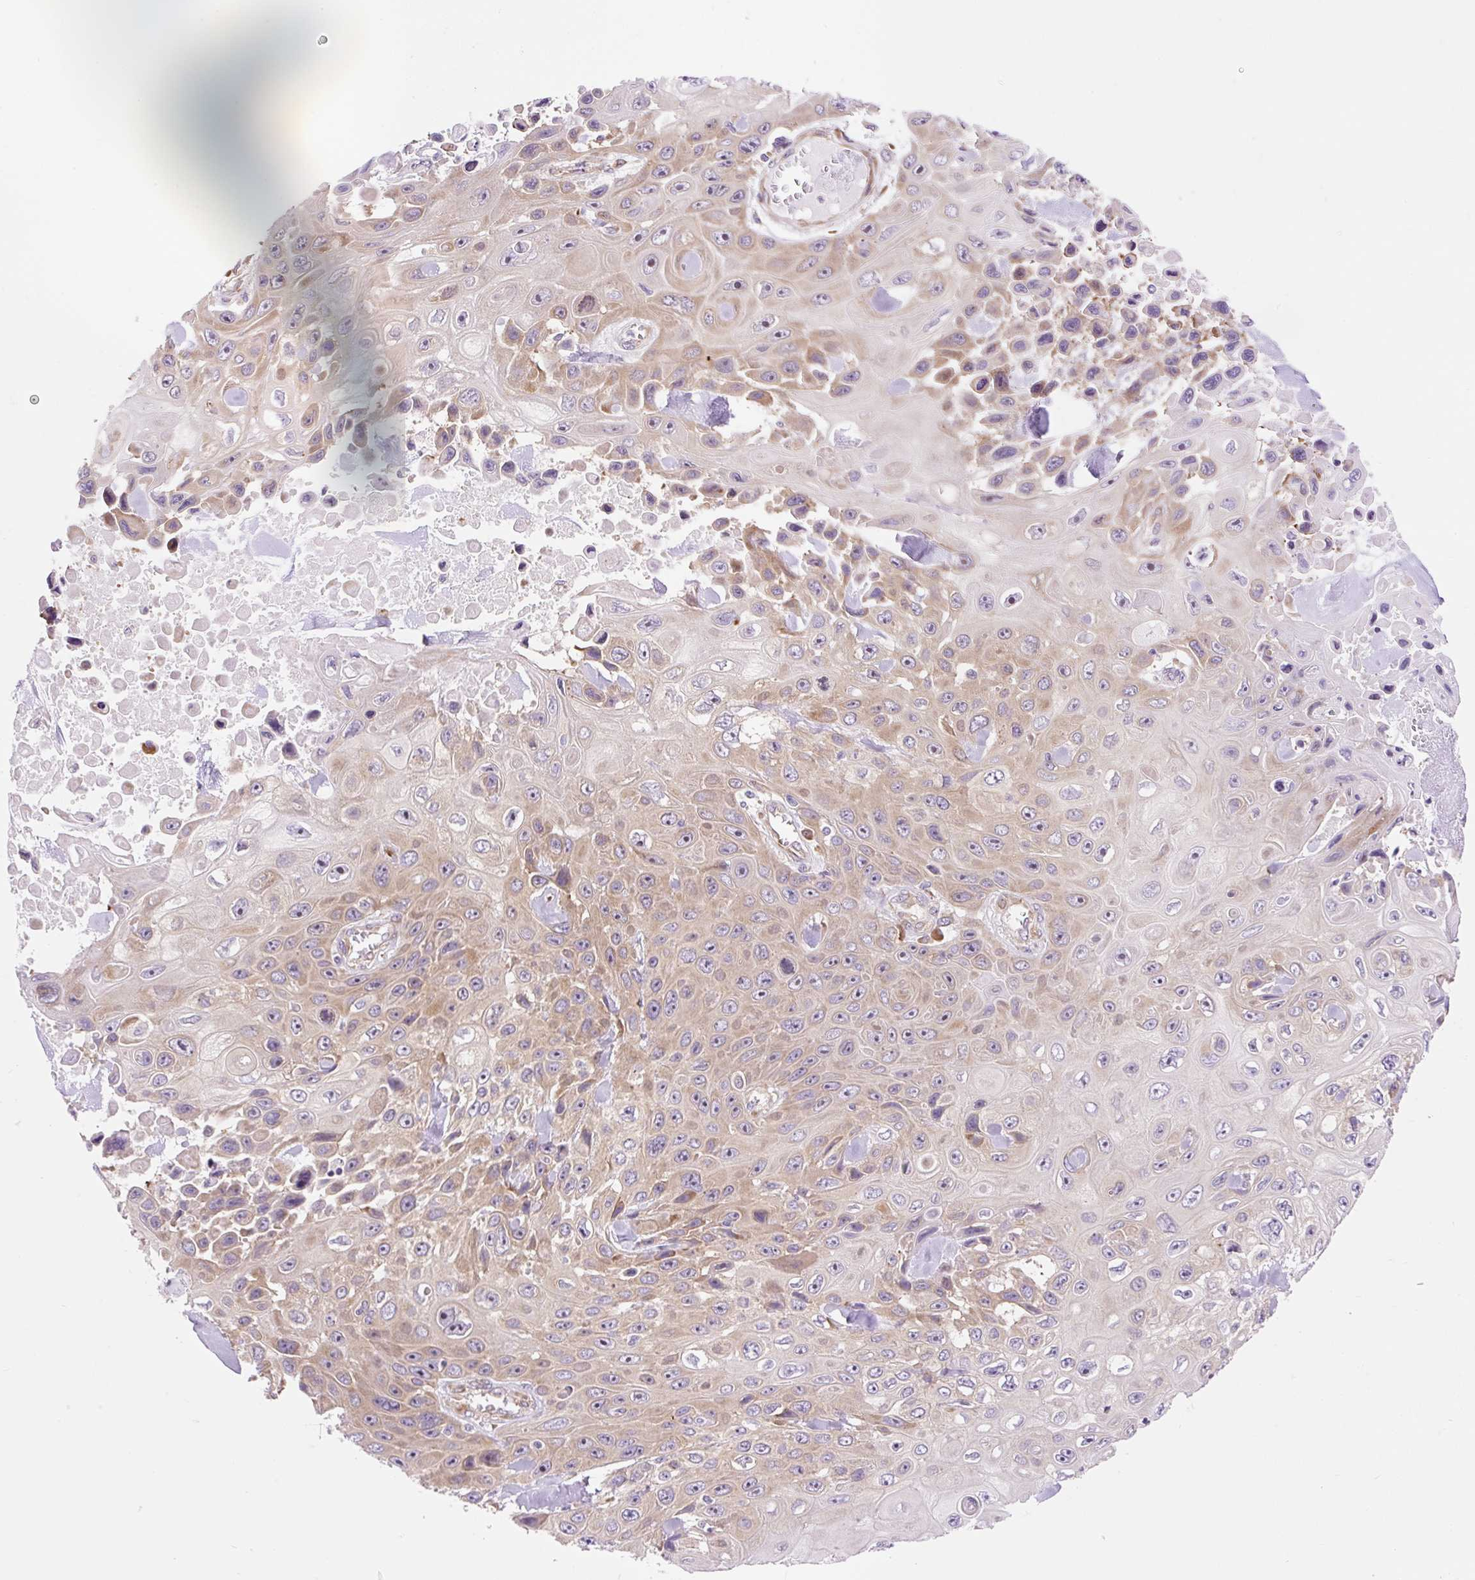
{"staining": {"intensity": "weak", "quantity": "25%-75%", "location": "cytoplasmic/membranous"}, "tissue": "skin cancer", "cell_type": "Tumor cells", "image_type": "cancer", "snomed": [{"axis": "morphology", "description": "Squamous cell carcinoma, NOS"}, {"axis": "topography", "description": "Skin"}], "caption": "Immunohistochemistry (IHC) of squamous cell carcinoma (skin) exhibits low levels of weak cytoplasmic/membranous staining in approximately 25%-75% of tumor cells.", "gene": "GPR45", "patient": {"sex": "male", "age": 82}}